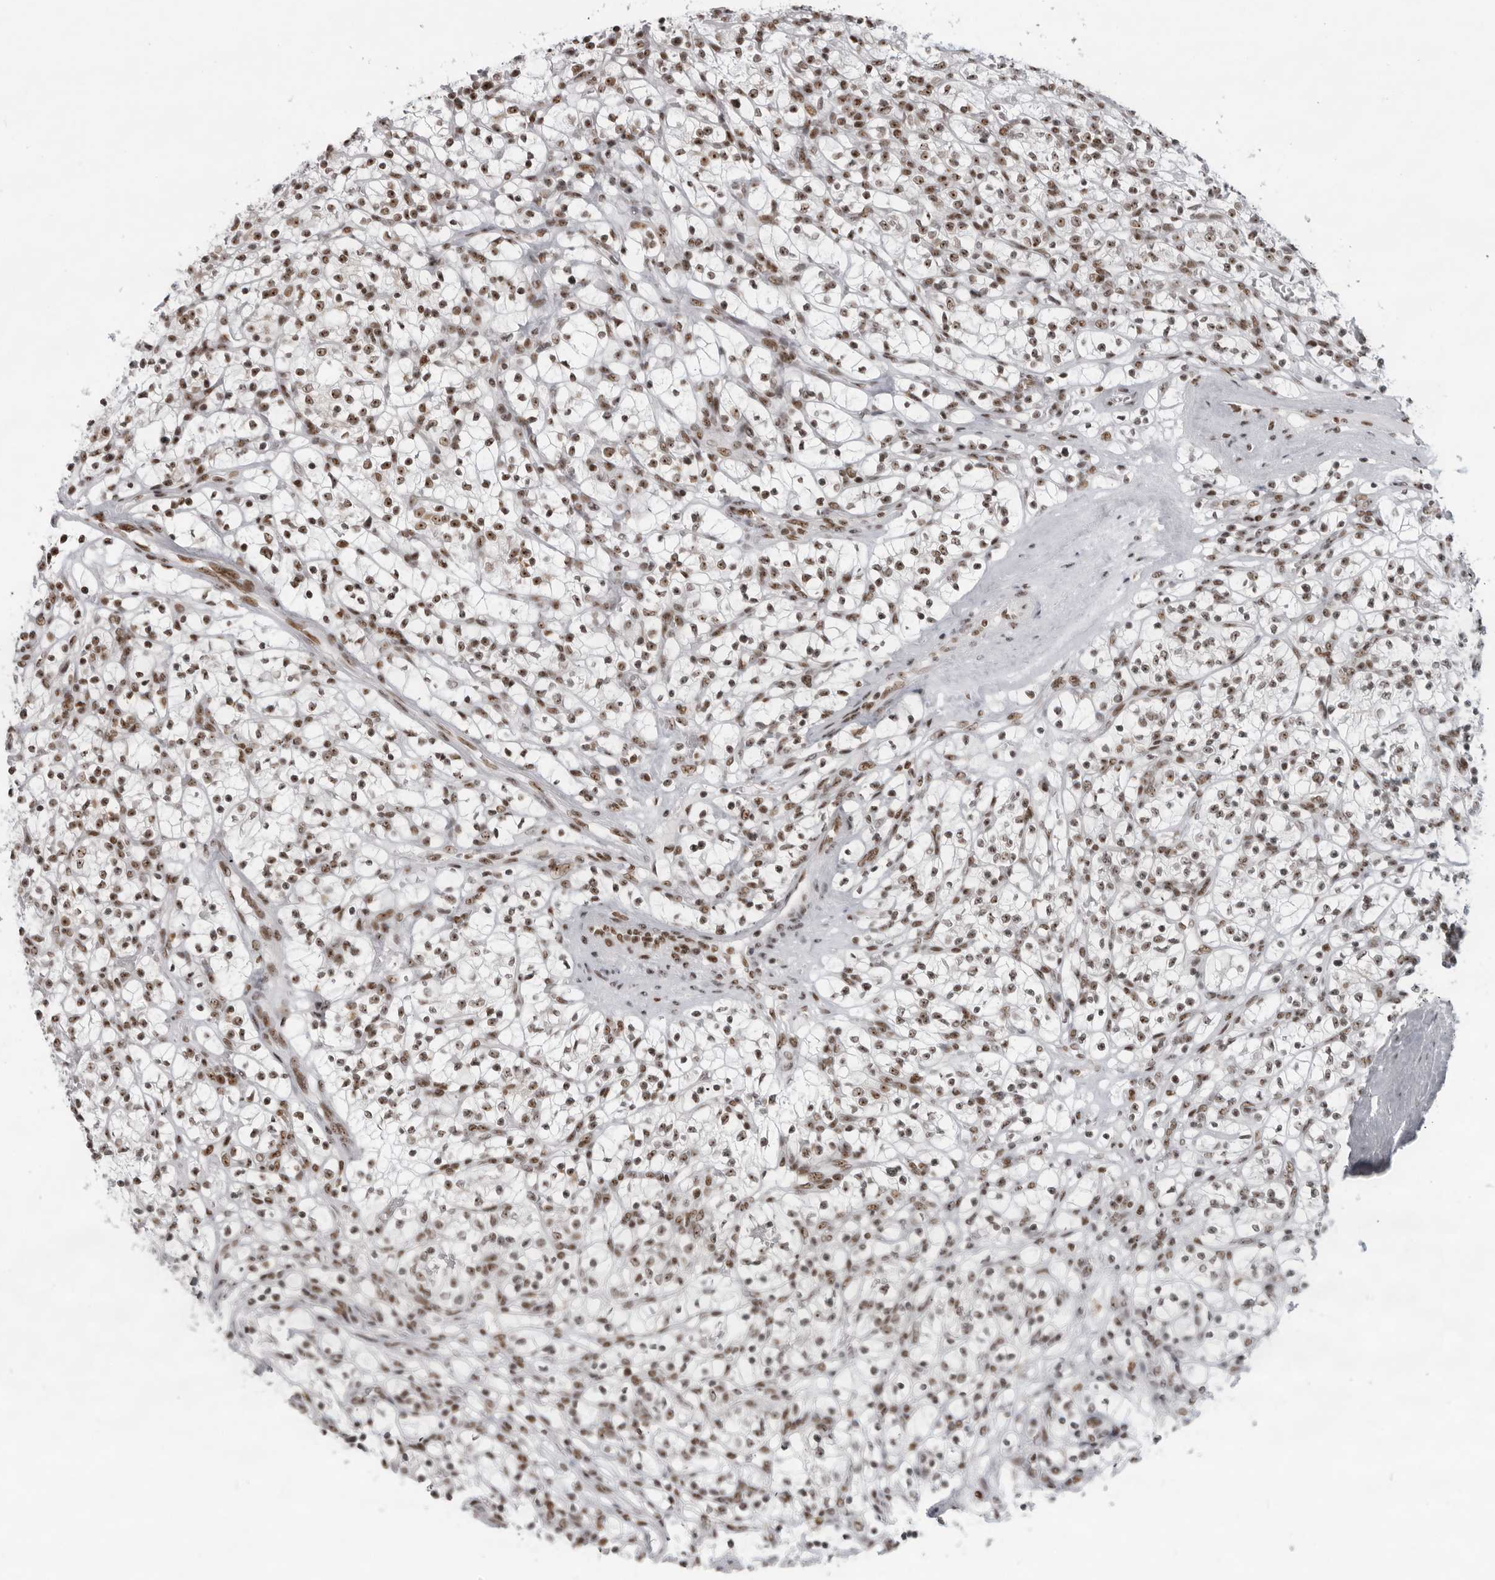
{"staining": {"intensity": "moderate", "quantity": ">75%", "location": "nuclear"}, "tissue": "renal cancer", "cell_type": "Tumor cells", "image_type": "cancer", "snomed": [{"axis": "morphology", "description": "Adenocarcinoma, NOS"}, {"axis": "topography", "description": "Kidney"}], "caption": "This photomicrograph displays renal cancer (adenocarcinoma) stained with immunohistochemistry (IHC) to label a protein in brown. The nuclear of tumor cells show moderate positivity for the protein. Nuclei are counter-stained blue.", "gene": "DHX9", "patient": {"sex": "female", "age": 57}}